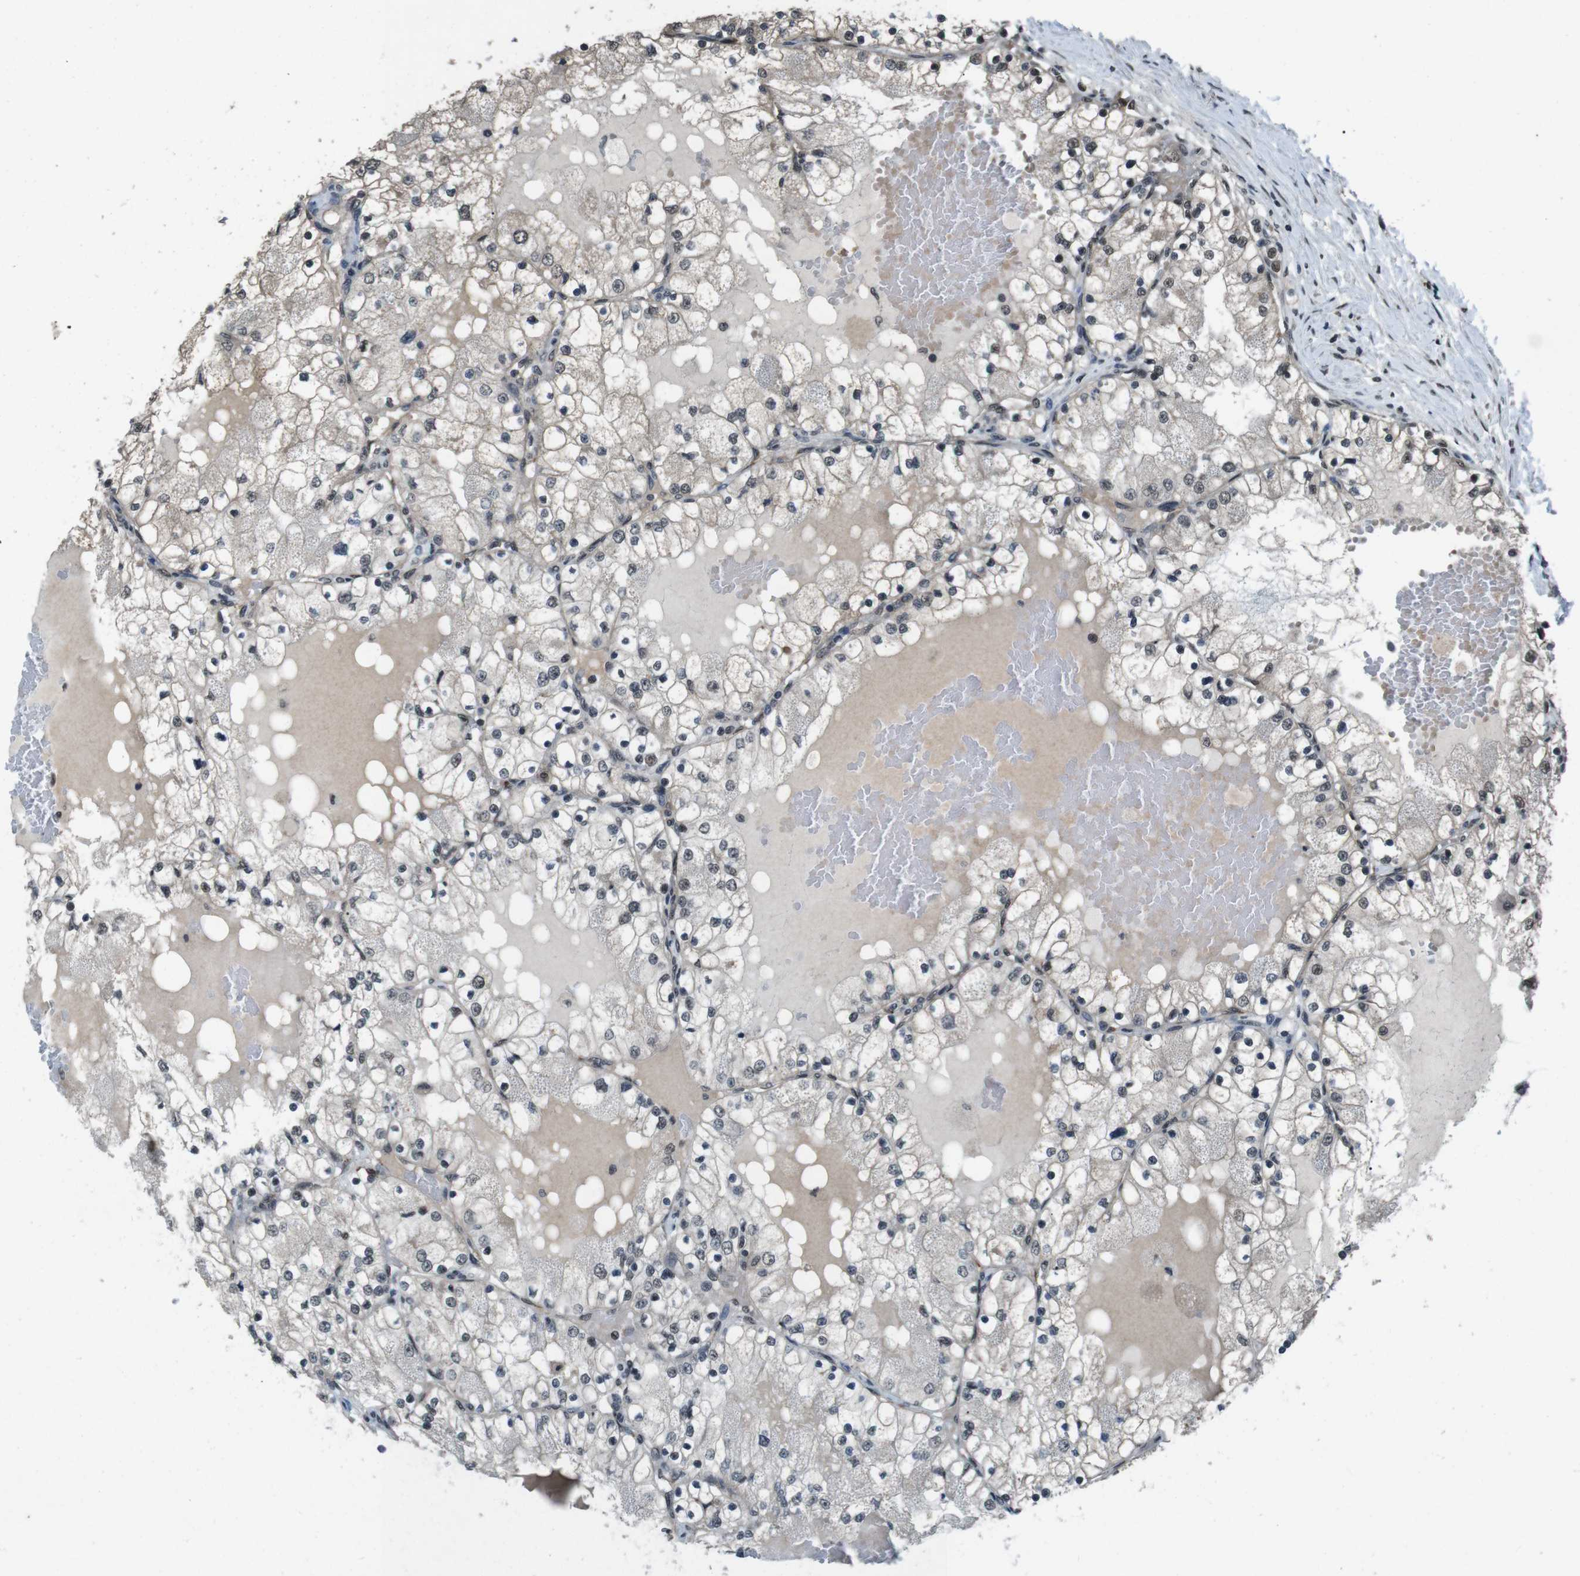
{"staining": {"intensity": "weak", "quantity": "25%-75%", "location": "nuclear"}, "tissue": "renal cancer", "cell_type": "Tumor cells", "image_type": "cancer", "snomed": [{"axis": "morphology", "description": "Adenocarcinoma, NOS"}, {"axis": "topography", "description": "Kidney"}], "caption": "Renal adenocarcinoma tissue shows weak nuclear expression in approximately 25%-75% of tumor cells", "gene": "NR4A2", "patient": {"sex": "male", "age": 68}}